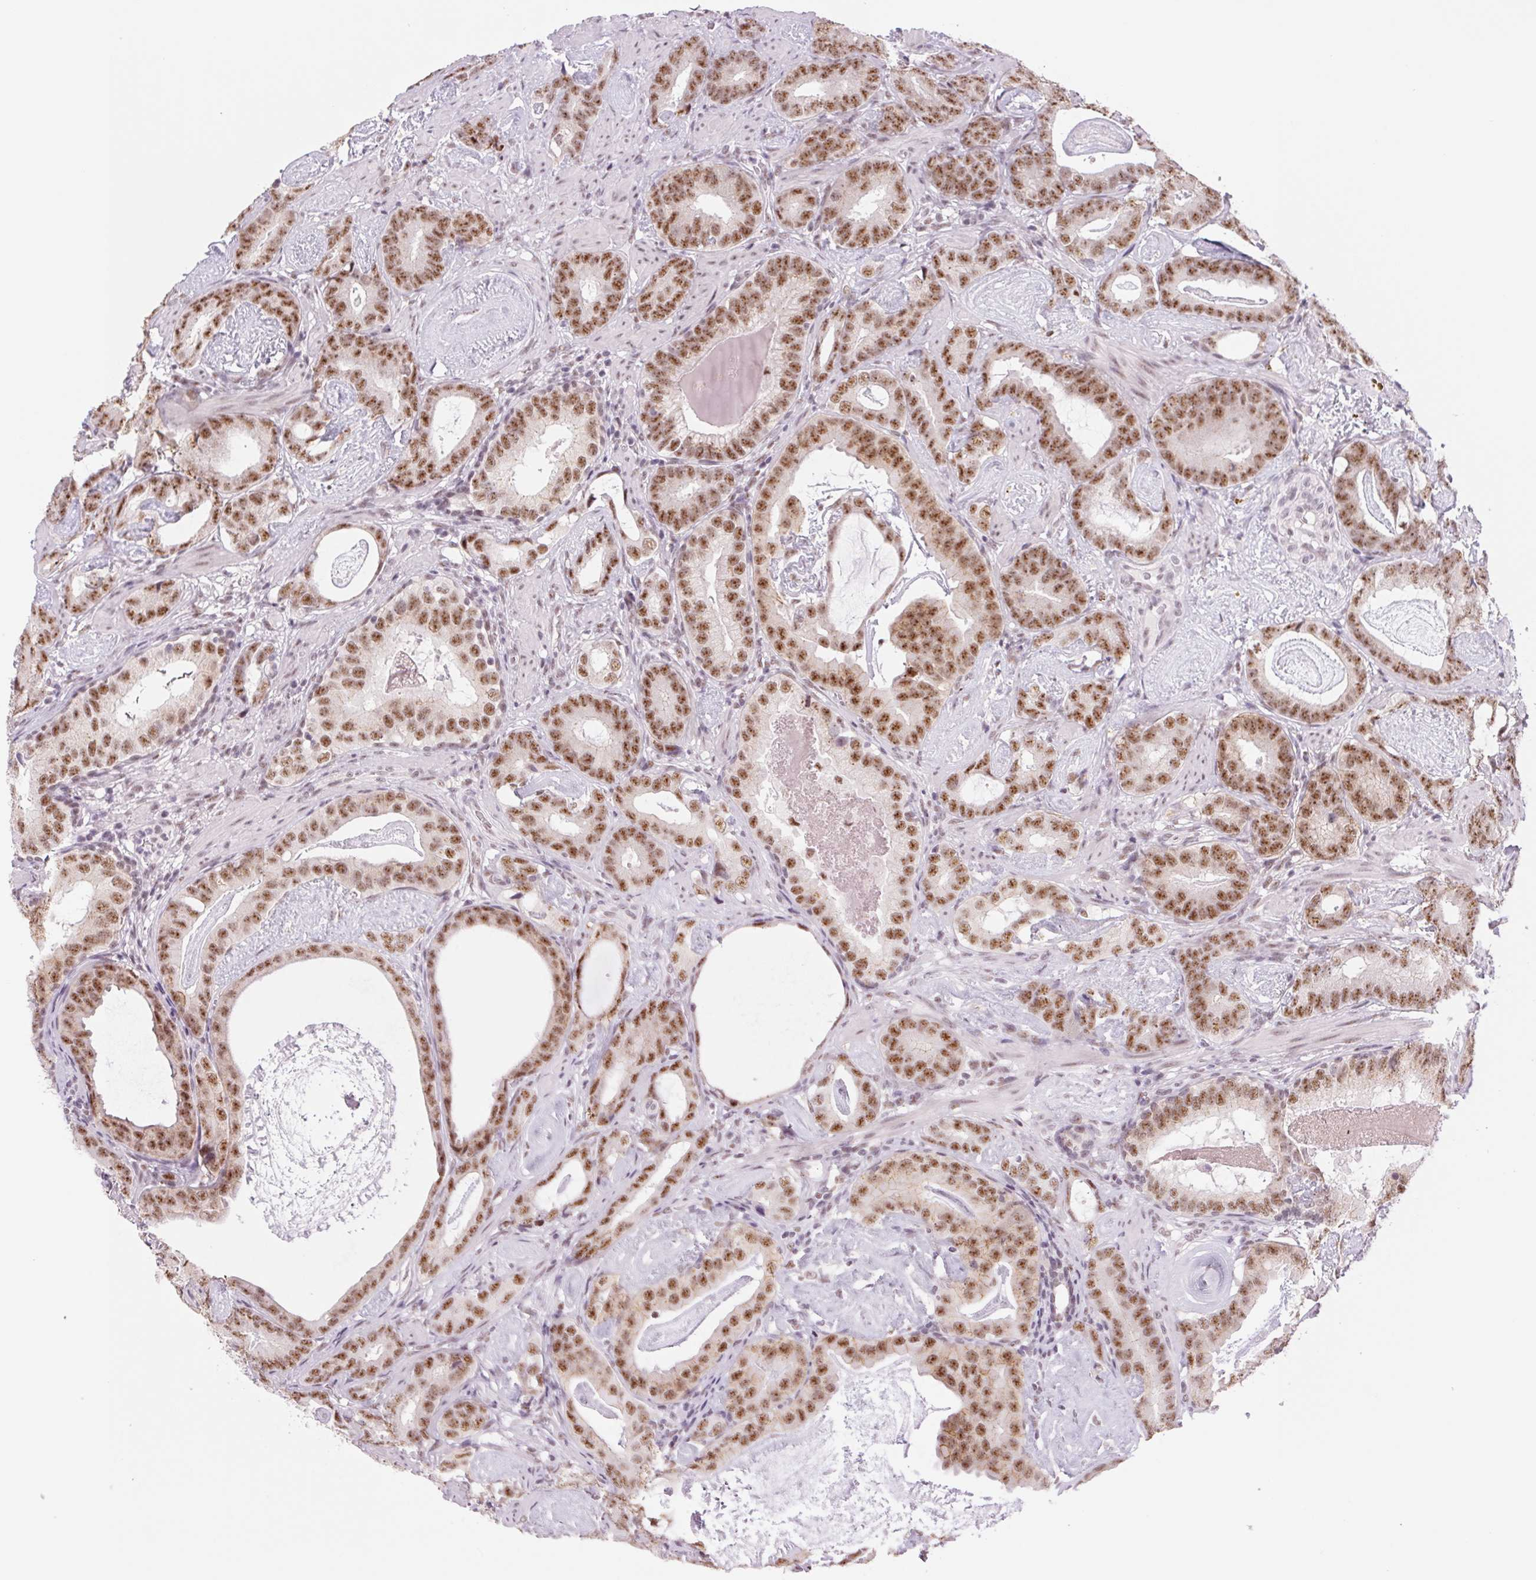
{"staining": {"intensity": "moderate", "quantity": ">75%", "location": "nuclear"}, "tissue": "prostate cancer", "cell_type": "Tumor cells", "image_type": "cancer", "snomed": [{"axis": "morphology", "description": "Adenocarcinoma, Low grade"}, {"axis": "topography", "description": "Prostate and seminal vesicle, NOS"}], "caption": "There is medium levels of moderate nuclear positivity in tumor cells of prostate low-grade adenocarcinoma, as demonstrated by immunohistochemical staining (brown color).", "gene": "ZC3H14", "patient": {"sex": "male", "age": 71}}